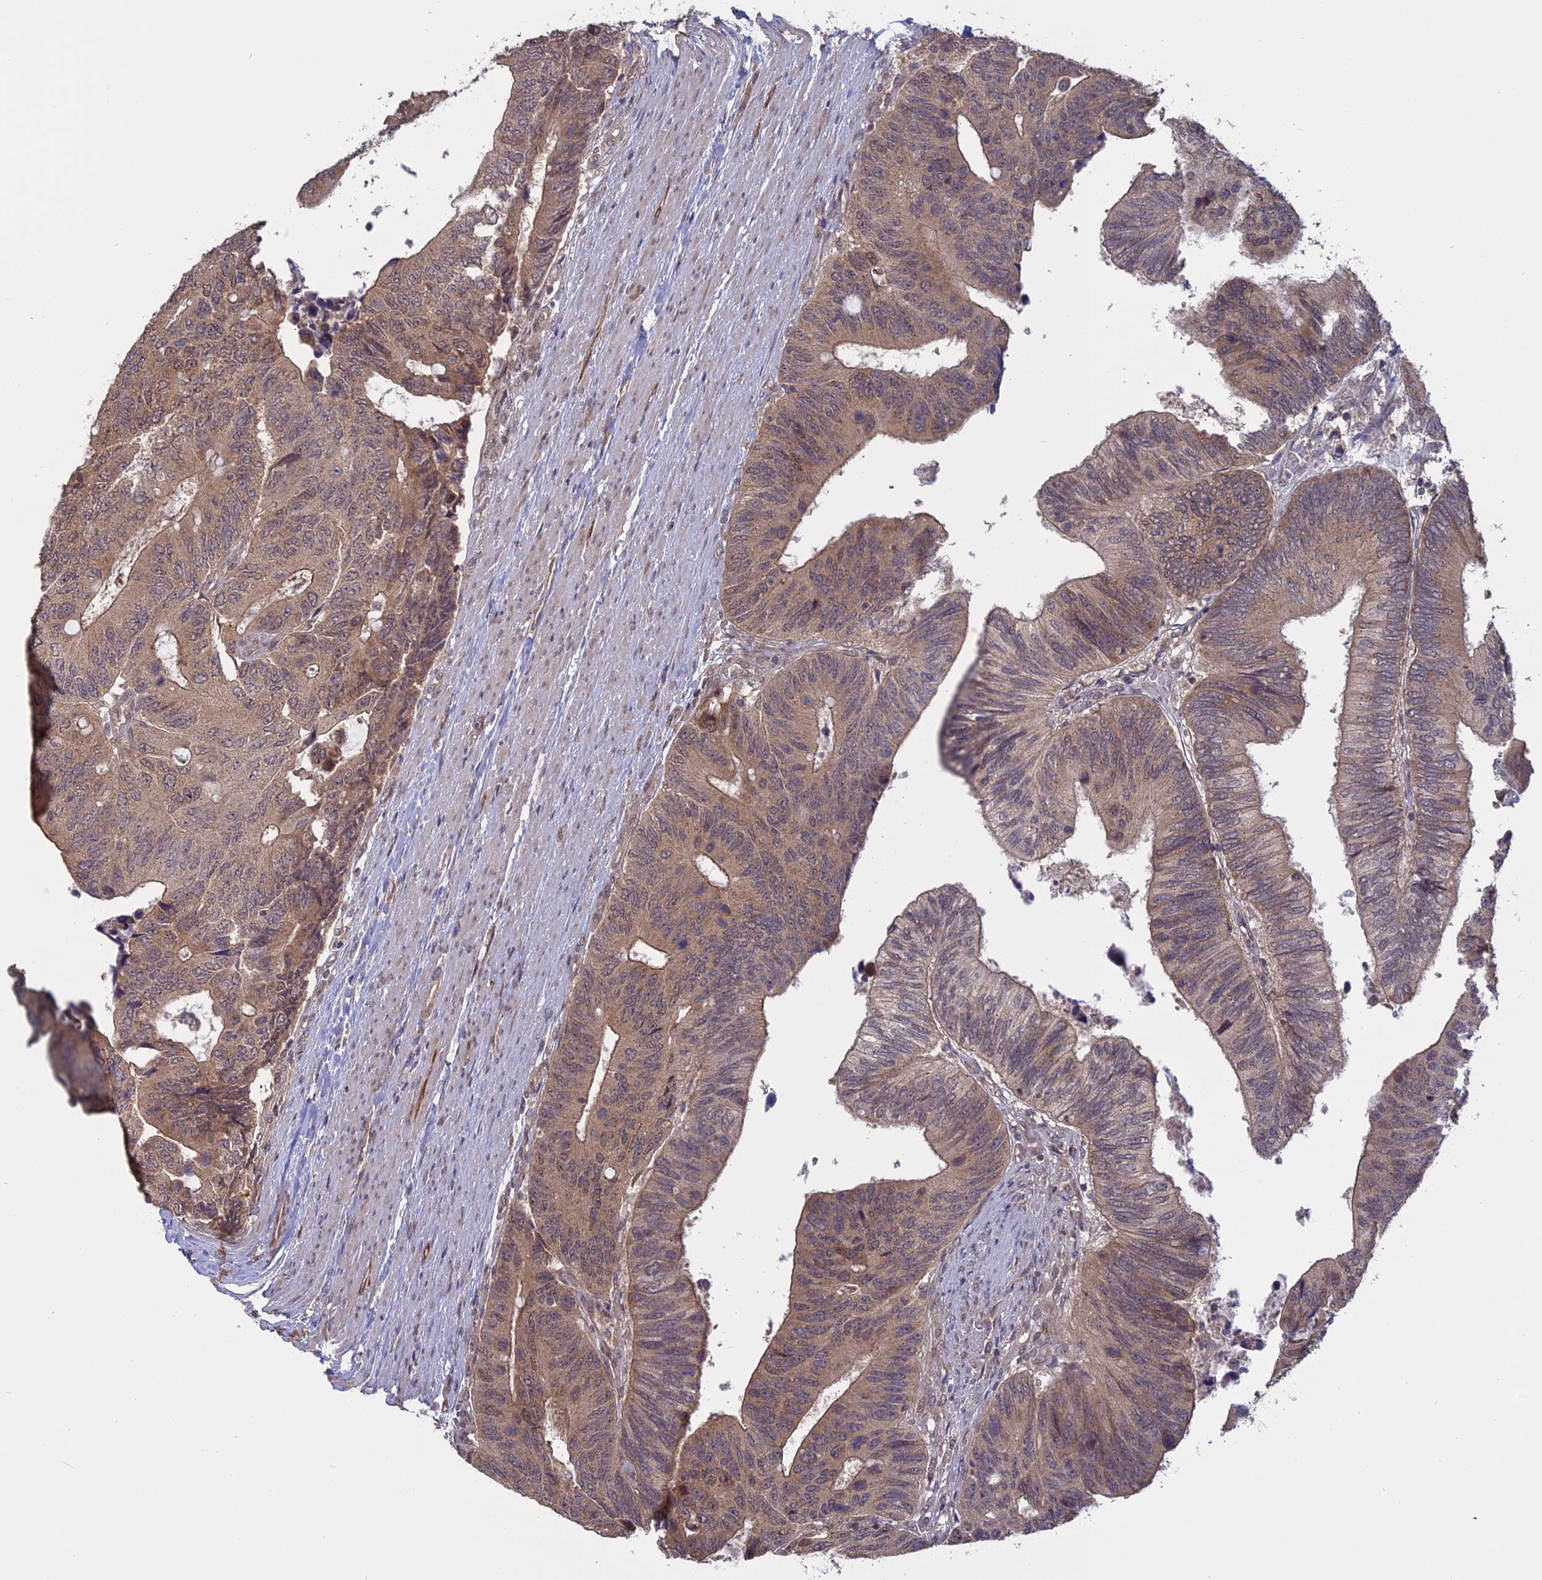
{"staining": {"intensity": "moderate", "quantity": ">75%", "location": "cytoplasmic/membranous"}, "tissue": "colorectal cancer", "cell_type": "Tumor cells", "image_type": "cancer", "snomed": [{"axis": "morphology", "description": "Adenocarcinoma, NOS"}, {"axis": "topography", "description": "Colon"}], "caption": "Colorectal cancer (adenocarcinoma) tissue demonstrates moderate cytoplasmic/membranous positivity in approximately >75% of tumor cells, visualized by immunohistochemistry. The protein of interest is shown in brown color, while the nuclei are stained blue.", "gene": "PKIG", "patient": {"sex": "male", "age": 87}}